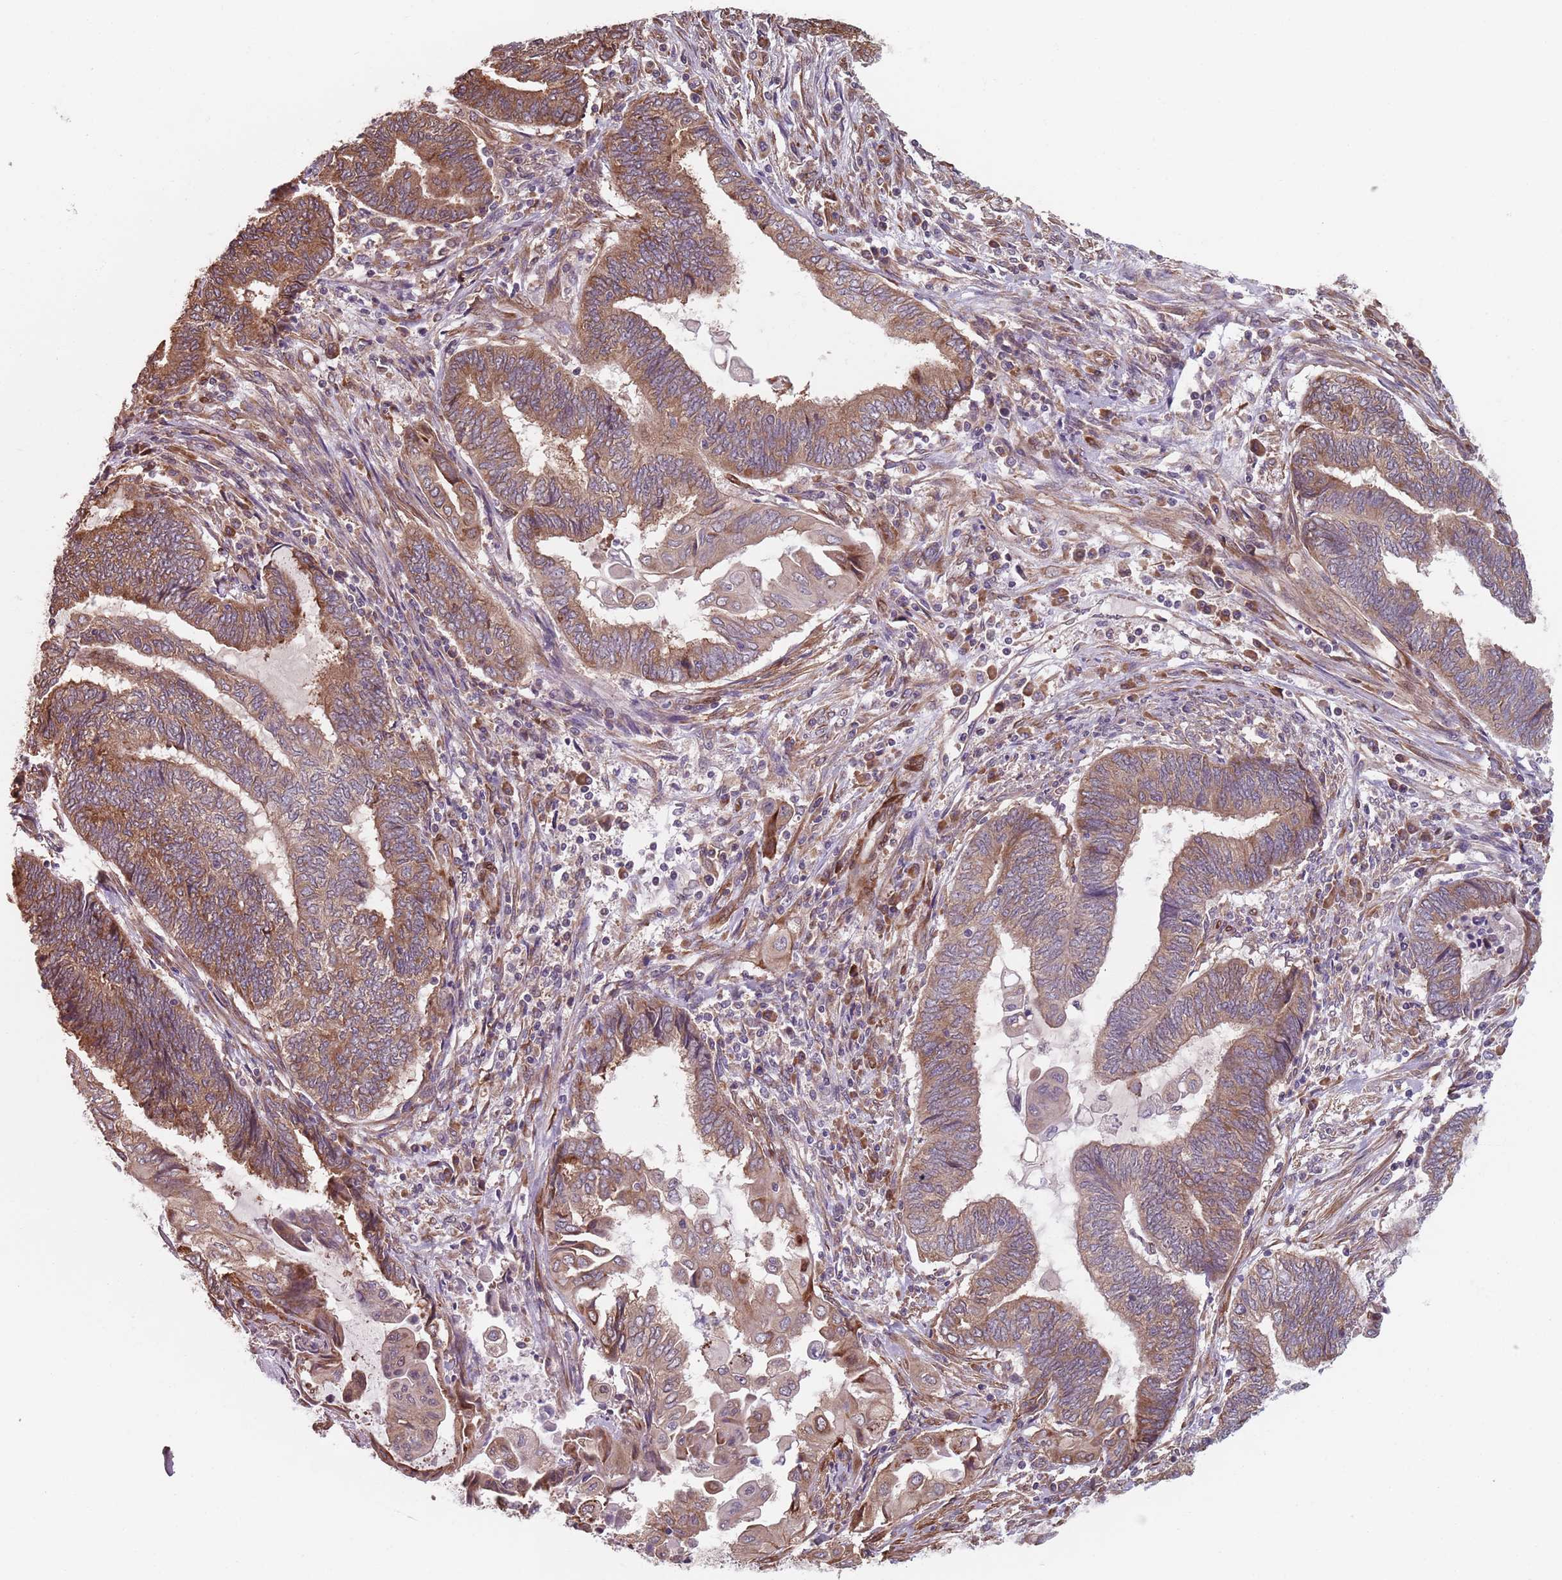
{"staining": {"intensity": "moderate", "quantity": ">75%", "location": "cytoplasmic/membranous"}, "tissue": "endometrial cancer", "cell_type": "Tumor cells", "image_type": "cancer", "snomed": [{"axis": "morphology", "description": "Adenocarcinoma, NOS"}, {"axis": "topography", "description": "Uterus"}, {"axis": "topography", "description": "Endometrium"}], "caption": "Protein staining of endometrial adenocarcinoma tissue demonstrates moderate cytoplasmic/membranous positivity in approximately >75% of tumor cells.", "gene": "NOTCH3", "patient": {"sex": "female", "age": 70}}